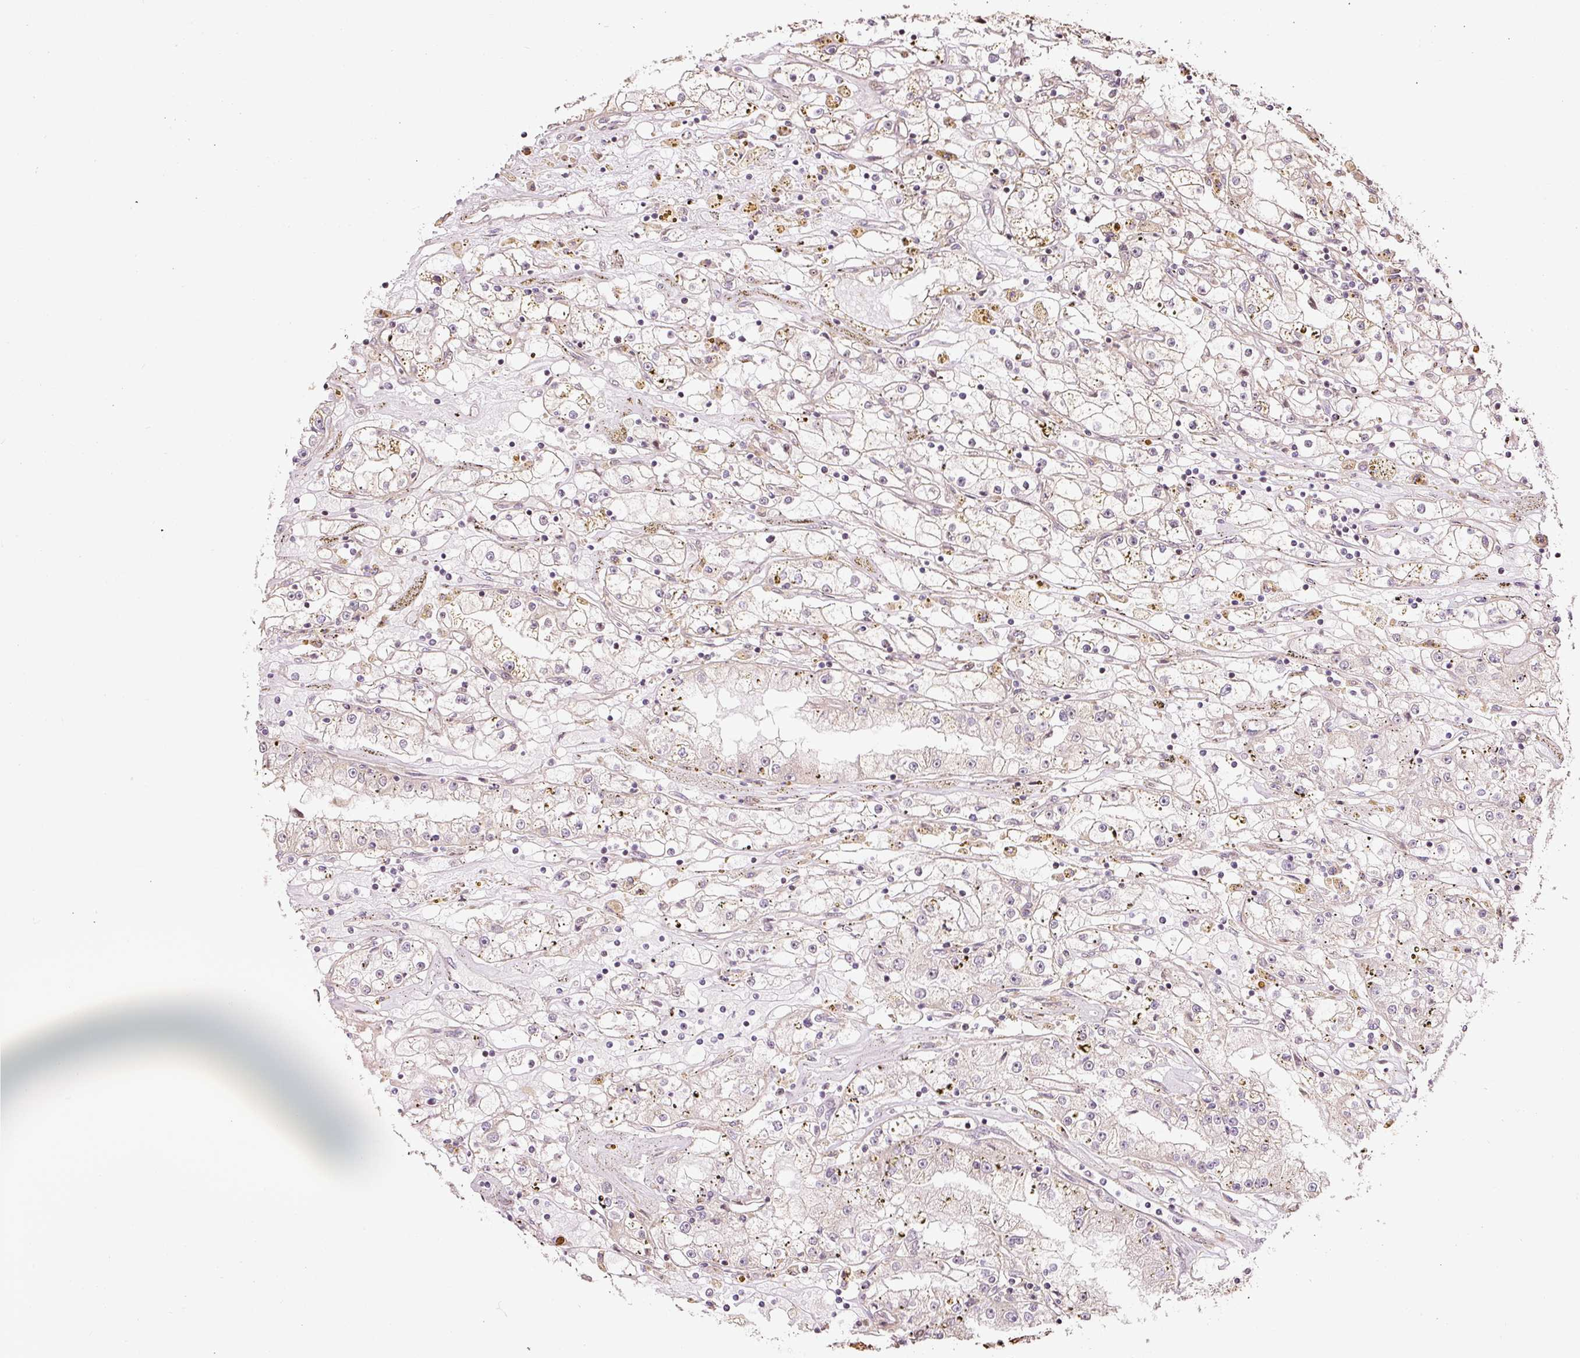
{"staining": {"intensity": "negative", "quantity": "none", "location": "none"}, "tissue": "renal cancer", "cell_type": "Tumor cells", "image_type": "cancer", "snomed": [{"axis": "morphology", "description": "Adenocarcinoma, NOS"}, {"axis": "topography", "description": "Kidney"}], "caption": "Renal adenocarcinoma stained for a protein using immunohistochemistry (IHC) reveals no expression tumor cells.", "gene": "ETF1", "patient": {"sex": "male", "age": 56}}